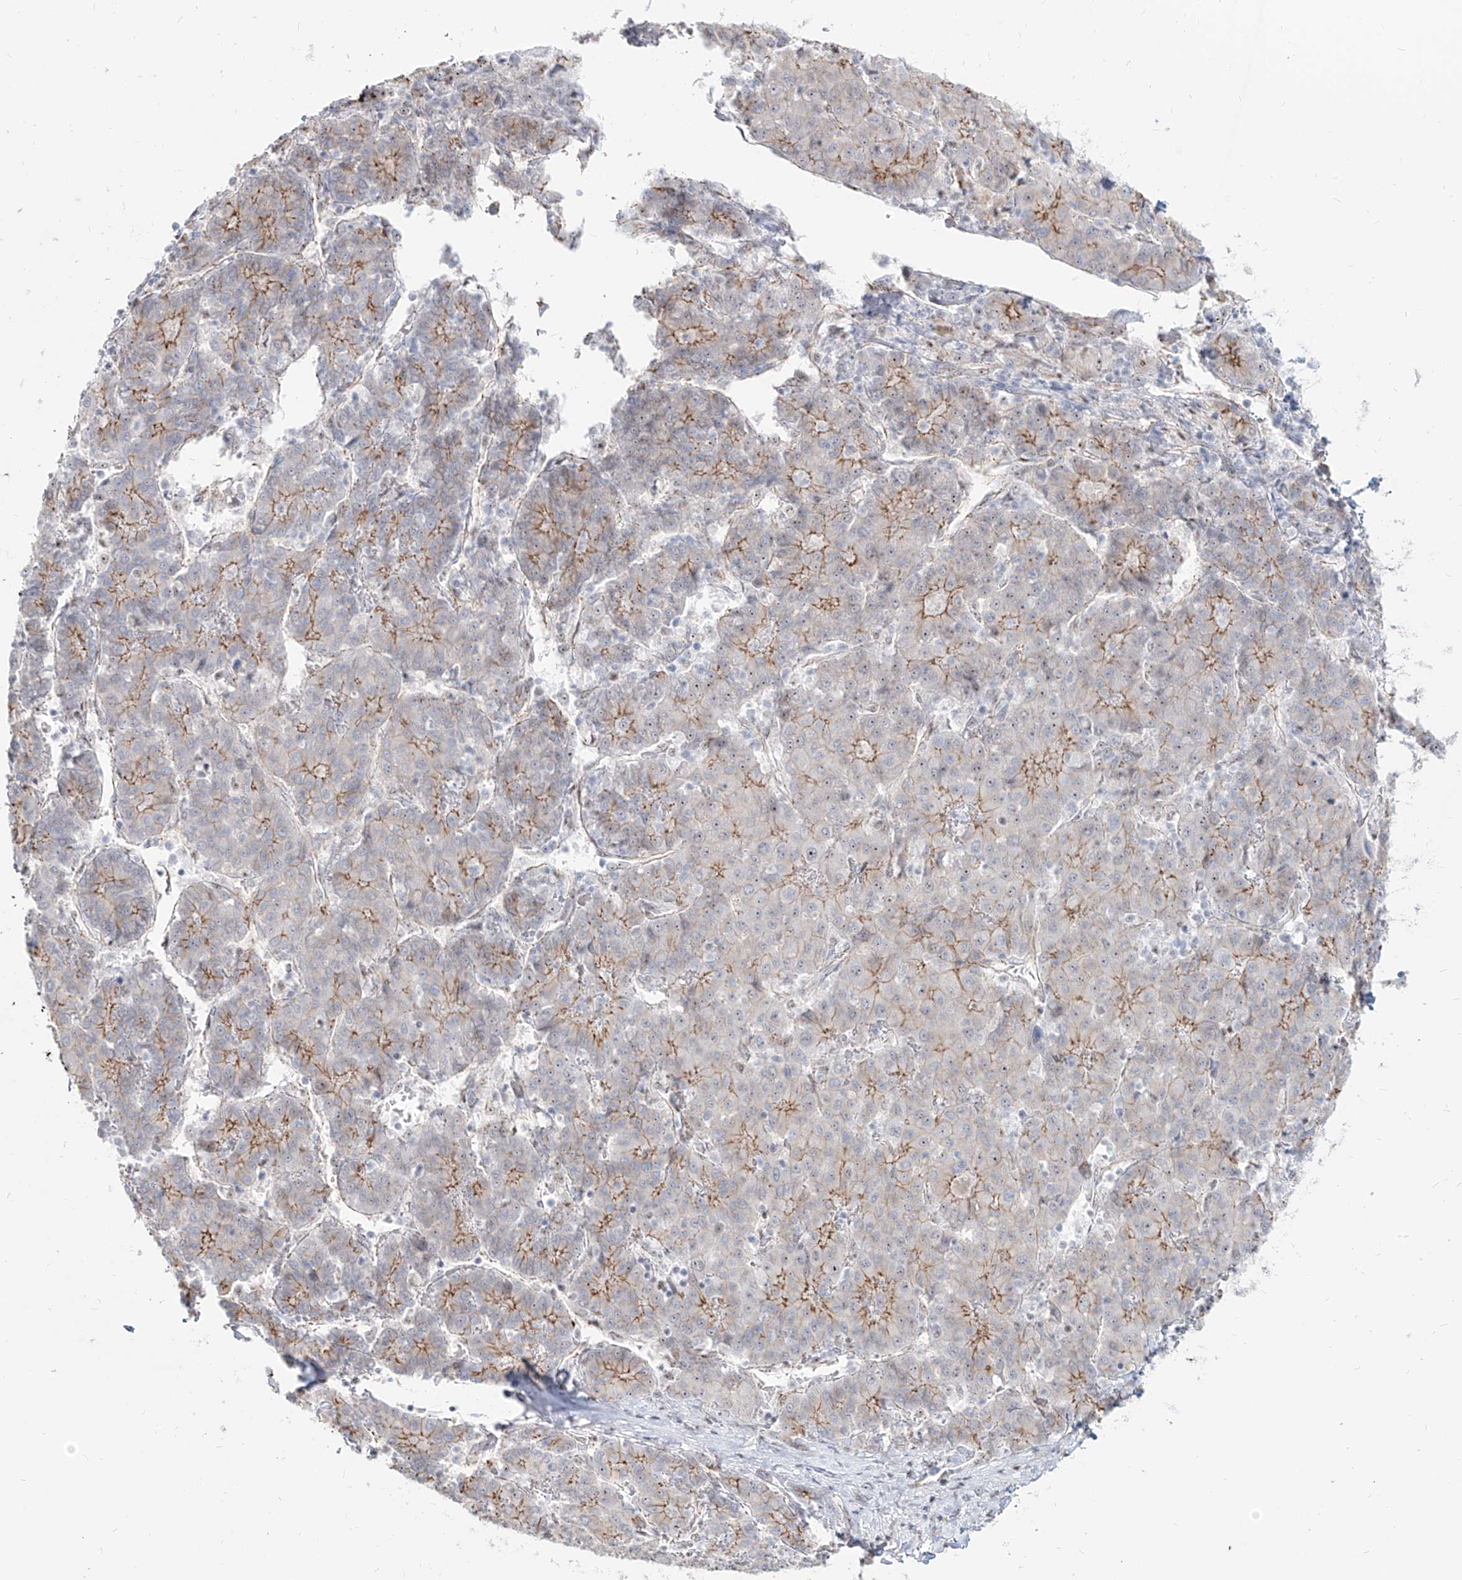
{"staining": {"intensity": "moderate", "quantity": "<25%", "location": "cytoplasmic/membranous"}, "tissue": "liver cancer", "cell_type": "Tumor cells", "image_type": "cancer", "snomed": [{"axis": "morphology", "description": "Carcinoma, Hepatocellular, NOS"}, {"axis": "topography", "description": "Liver"}], "caption": "An image showing moderate cytoplasmic/membranous expression in approximately <25% of tumor cells in hepatocellular carcinoma (liver), as visualized by brown immunohistochemical staining.", "gene": "ZNF710", "patient": {"sex": "male", "age": 65}}